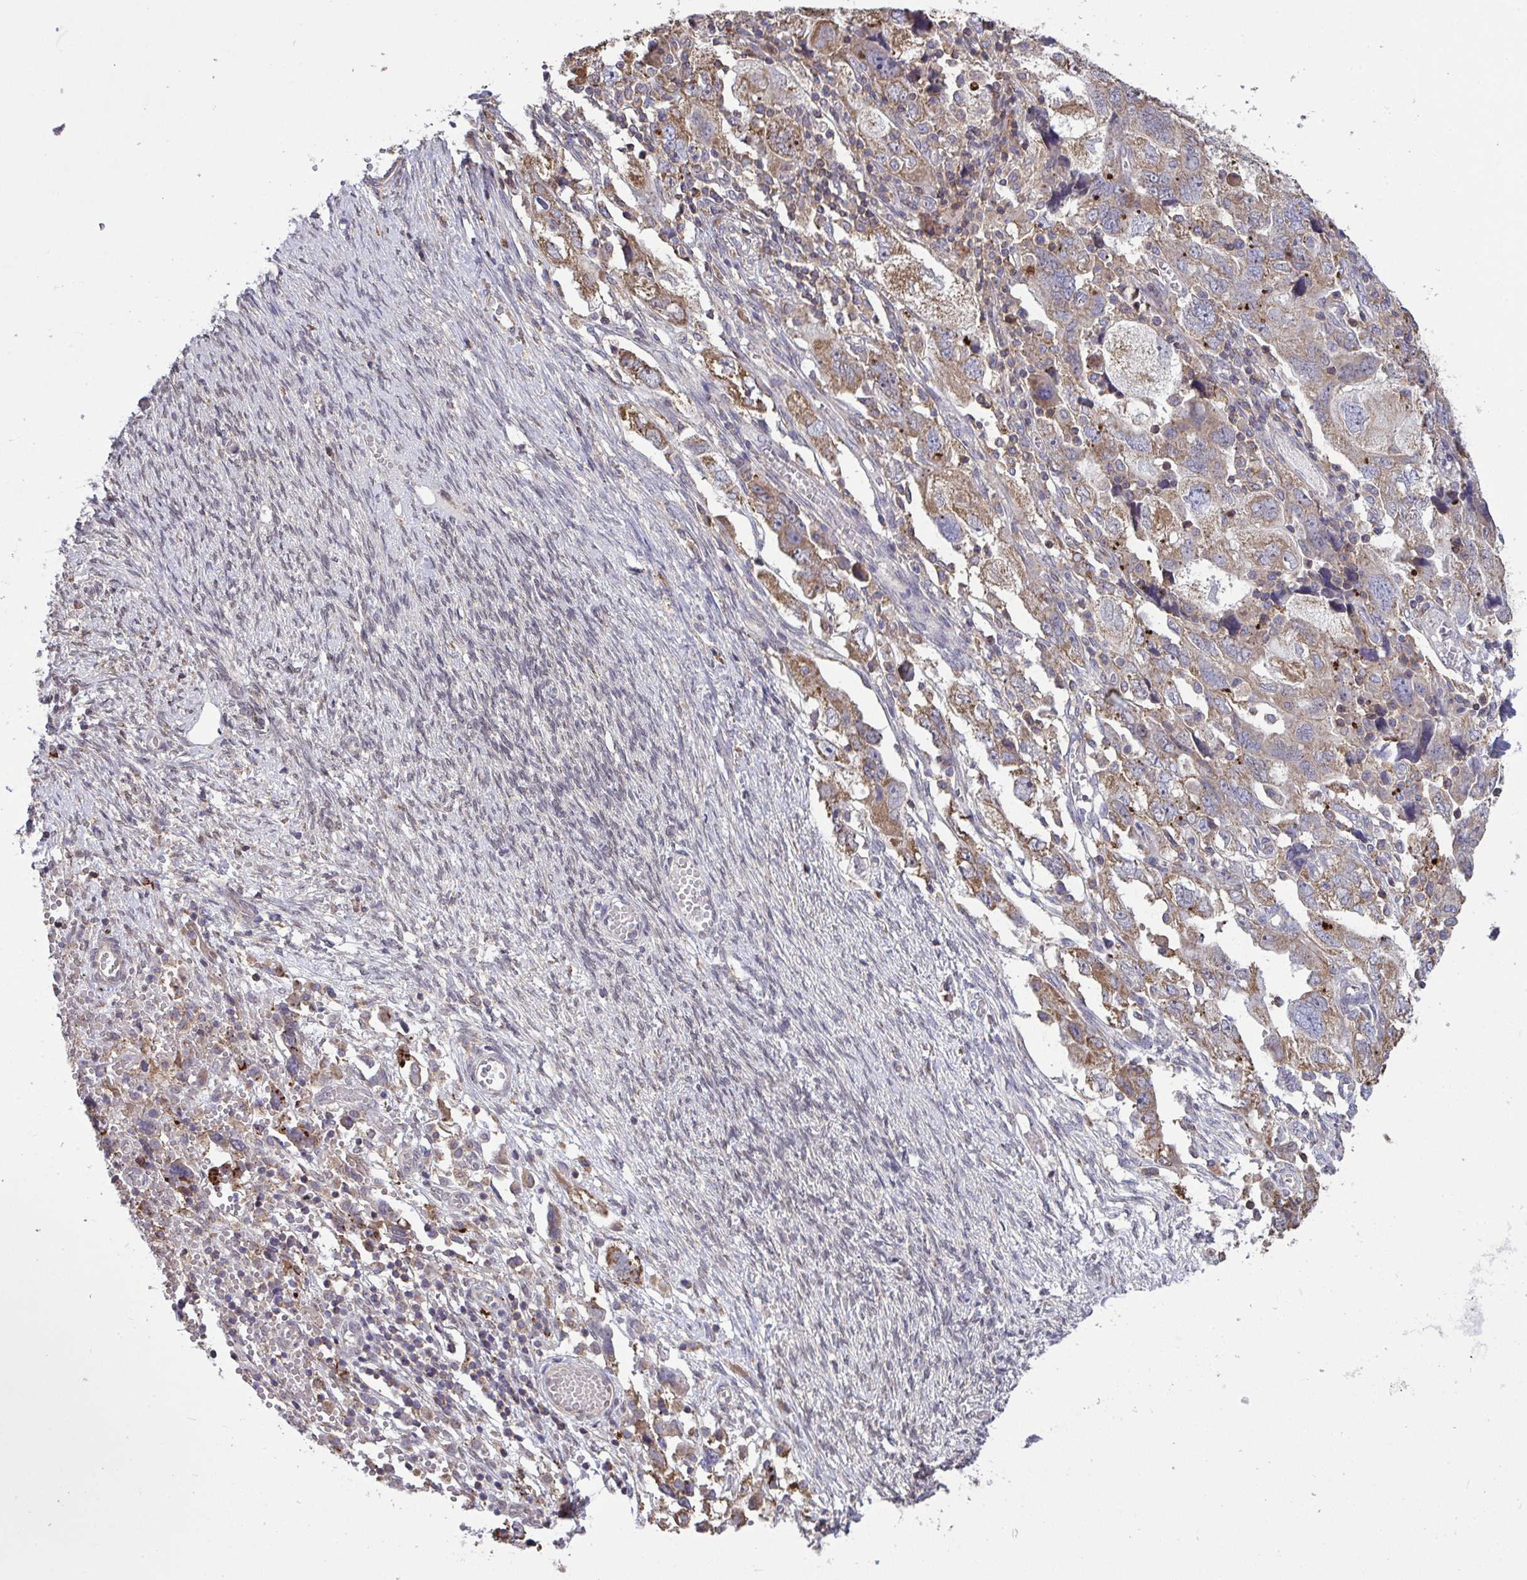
{"staining": {"intensity": "moderate", "quantity": "25%-75%", "location": "cytoplasmic/membranous"}, "tissue": "ovarian cancer", "cell_type": "Tumor cells", "image_type": "cancer", "snomed": [{"axis": "morphology", "description": "Carcinoma, NOS"}, {"axis": "morphology", "description": "Cystadenocarcinoma, serous, NOS"}, {"axis": "topography", "description": "Ovary"}], "caption": "A high-resolution micrograph shows IHC staining of ovarian serous cystadenocarcinoma, which reveals moderate cytoplasmic/membranous positivity in approximately 25%-75% of tumor cells.", "gene": "PPM1H", "patient": {"sex": "female", "age": 69}}